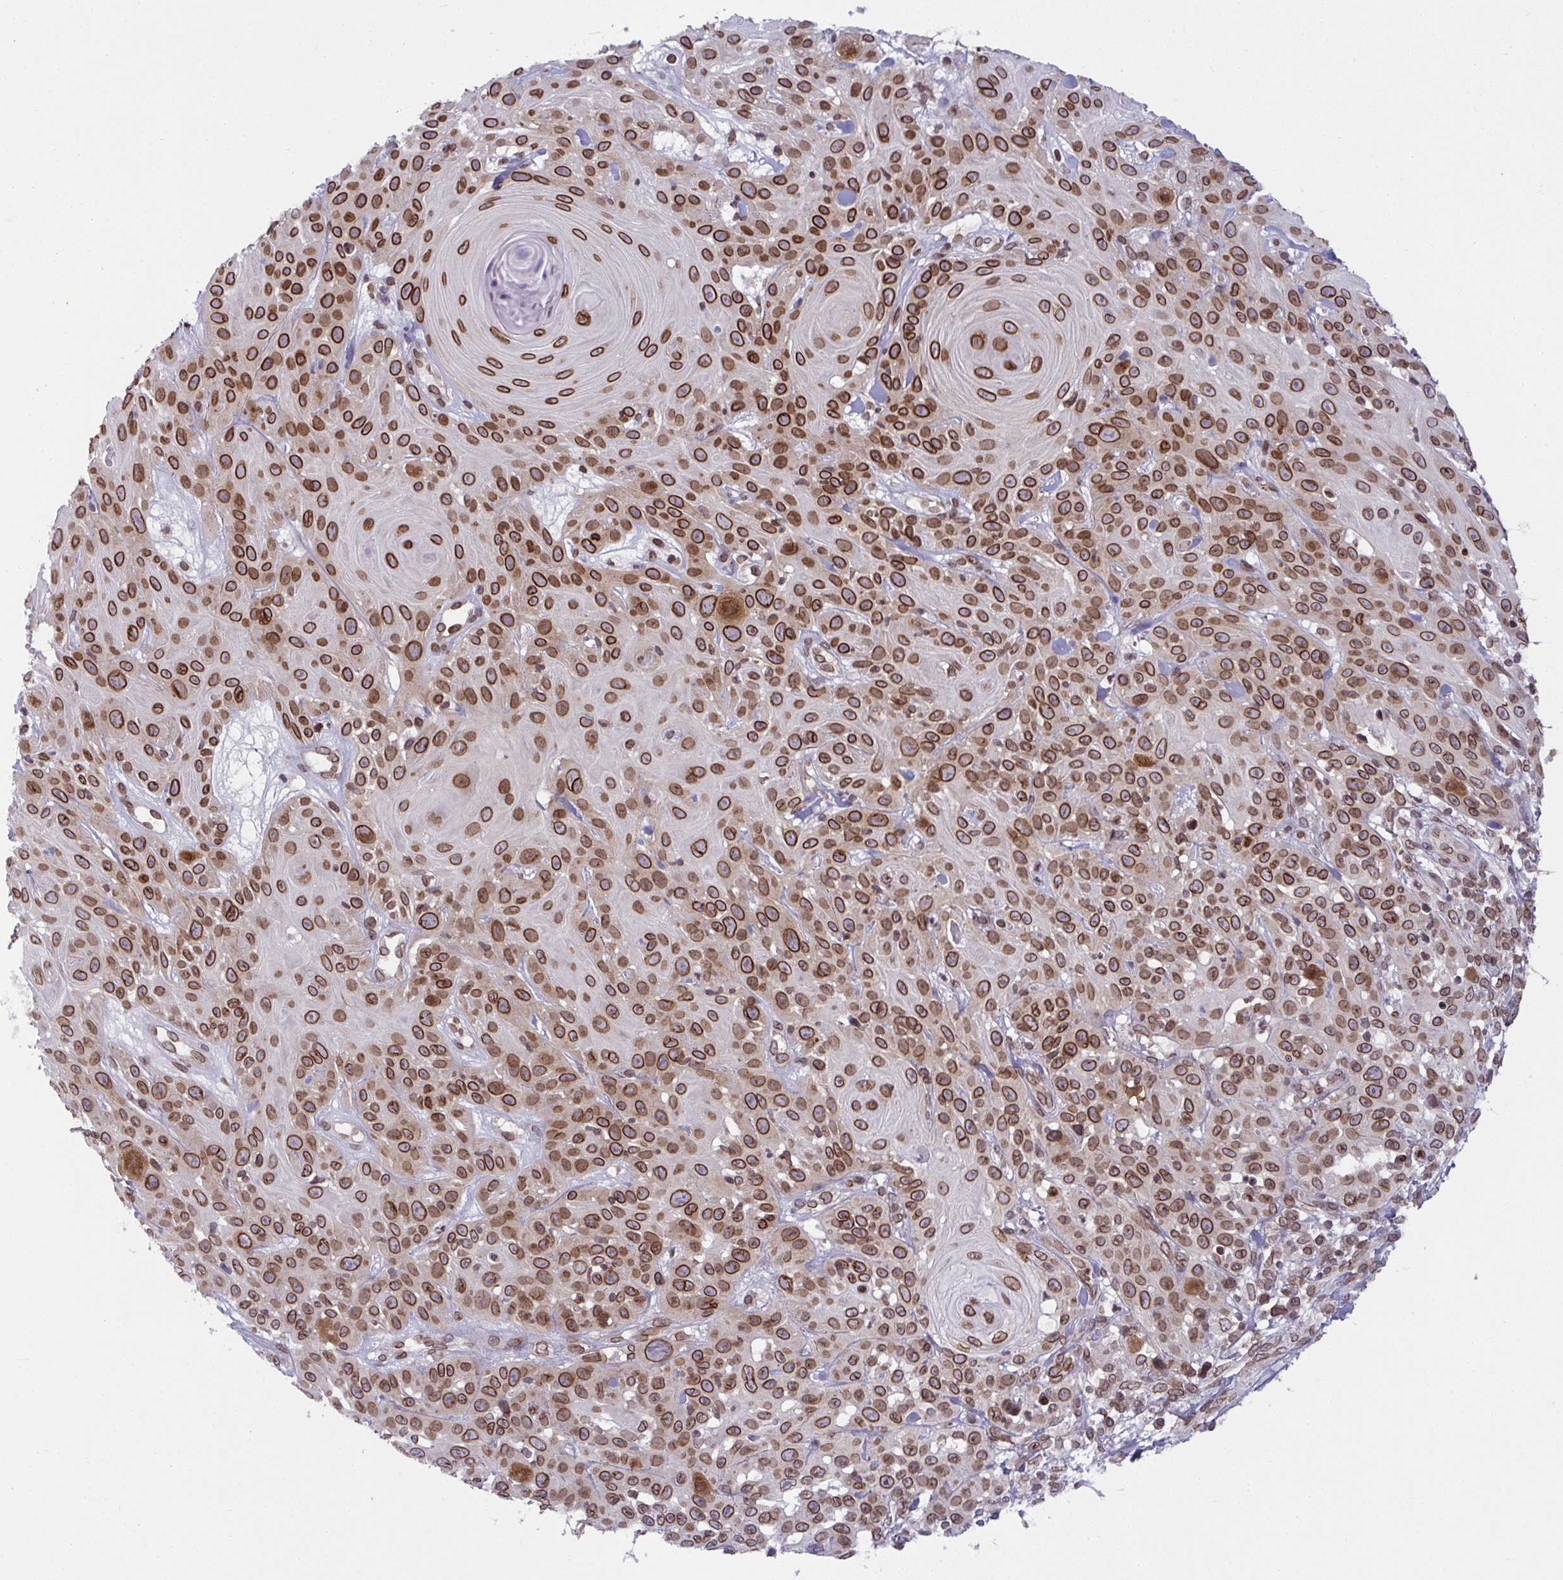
{"staining": {"intensity": "strong", "quantity": ">75%", "location": "cytoplasmic/membranous,nuclear"}, "tissue": "skin cancer", "cell_type": "Tumor cells", "image_type": "cancer", "snomed": [{"axis": "morphology", "description": "Squamous cell carcinoma, NOS"}, {"axis": "topography", "description": "Skin"}], "caption": "Tumor cells show strong cytoplasmic/membranous and nuclear expression in about >75% of cells in squamous cell carcinoma (skin). Using DAB (brown) and hematoxylin (blue) stains, captured at high magnification using brightfield microscopy.", "gene": "RANBP2", "patient": {"sex": "male", "age": 82}}